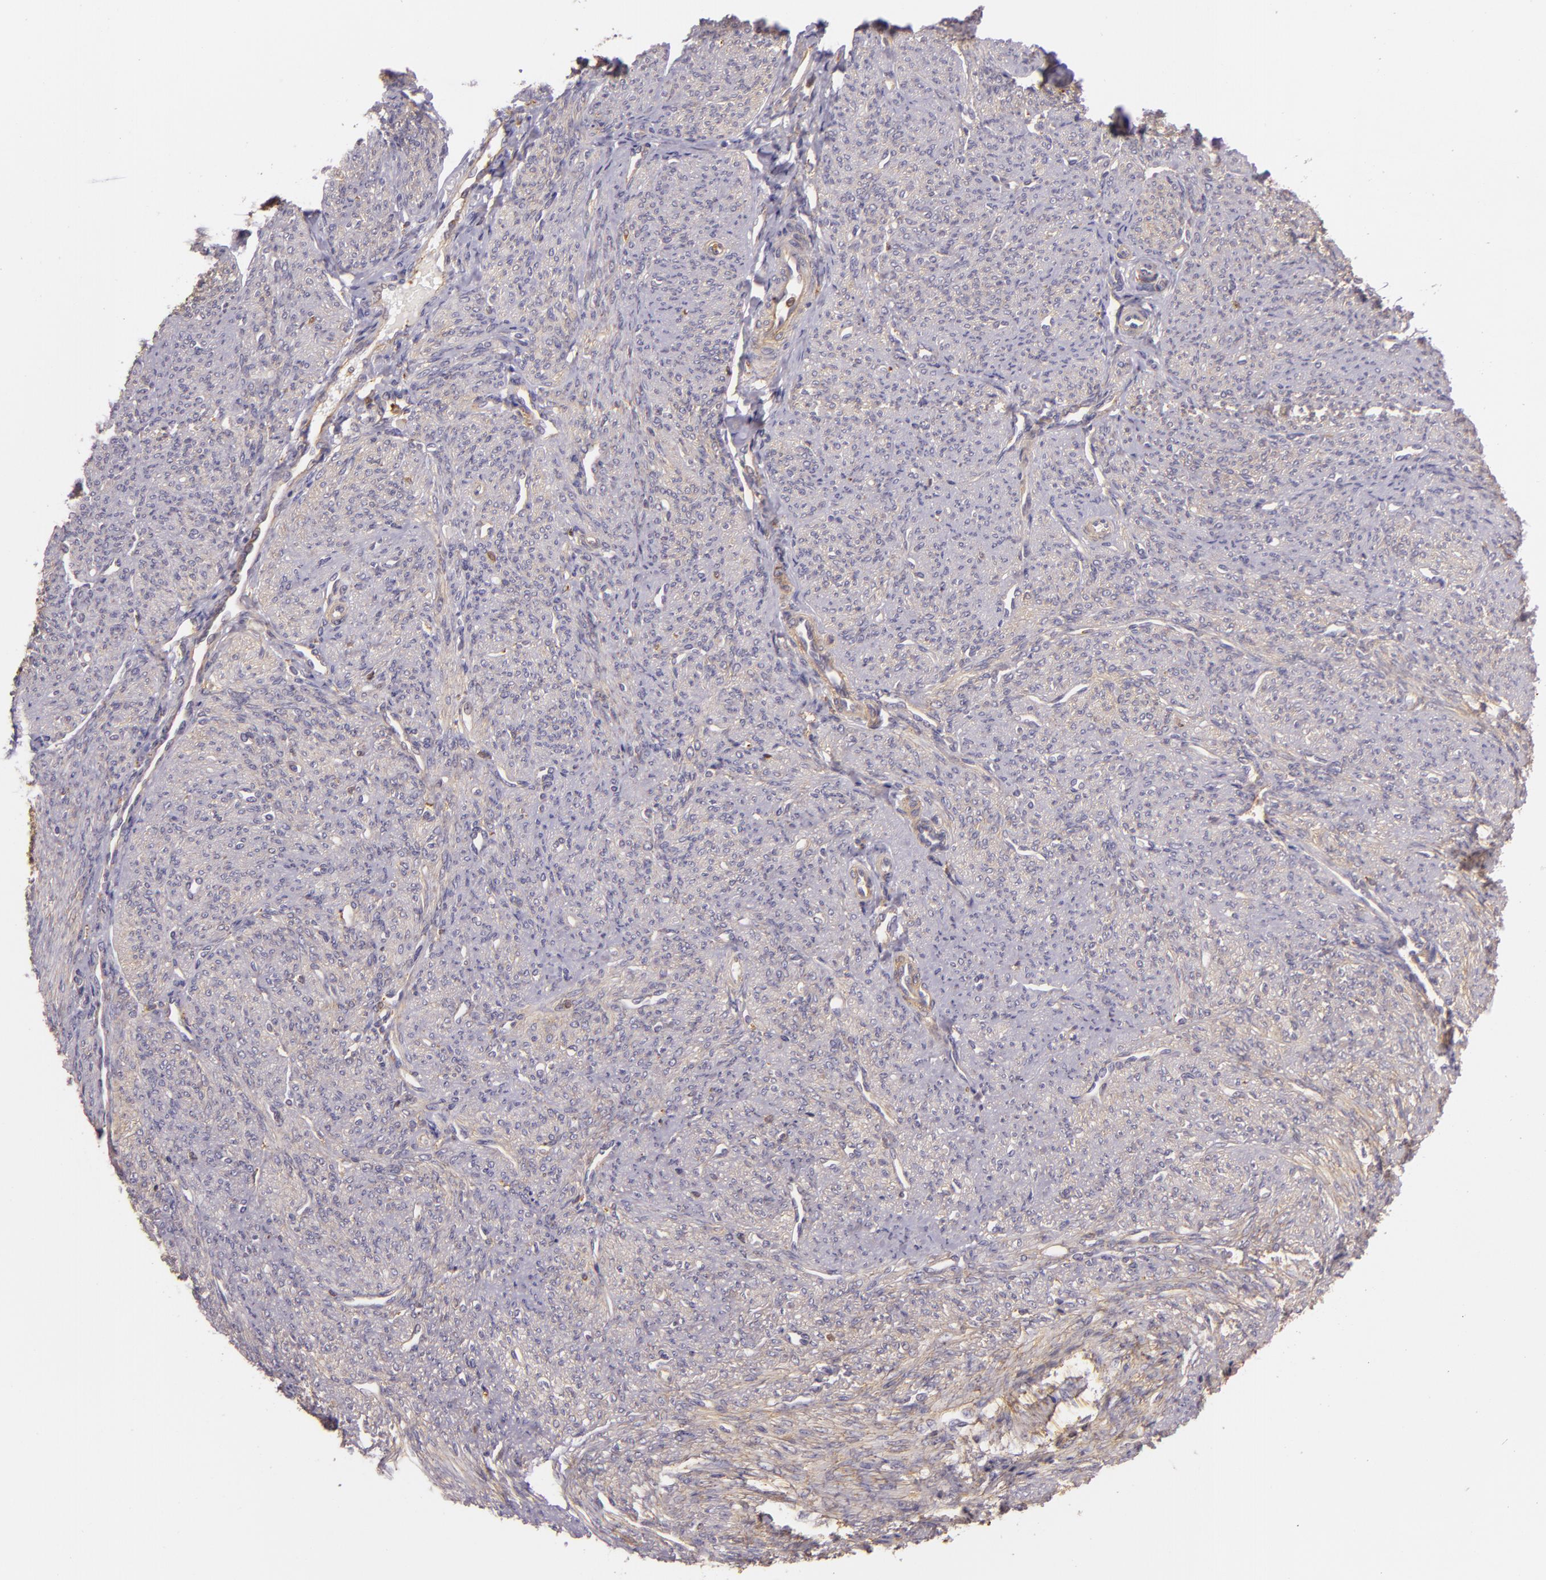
{"staining": {"intensity": "moderate", "quantity": ">75%", "location": "cytoplasmic/membranous"}, "tissue": "smooth muscle", "cell_type": "Smooth muscle cells", "image_type": "normal", "snomed": [{"axis": "morphology", "description": "Normal tissue, NOS"}, {"axis": "topography", "description": "Cervix"}, {"axis": "topography", "description": "Endometrium"}], "caption": "An image of human smooth muscle stained for a protein reveals moderate cytoplasmic/membranous brown staining in smooth muscle cells. Immunohistochemistry stains the protein of interest in brown and the nuclei are stained blue.", "gene": "TLN1", "patient": {"sex": "female", "age": 65}}